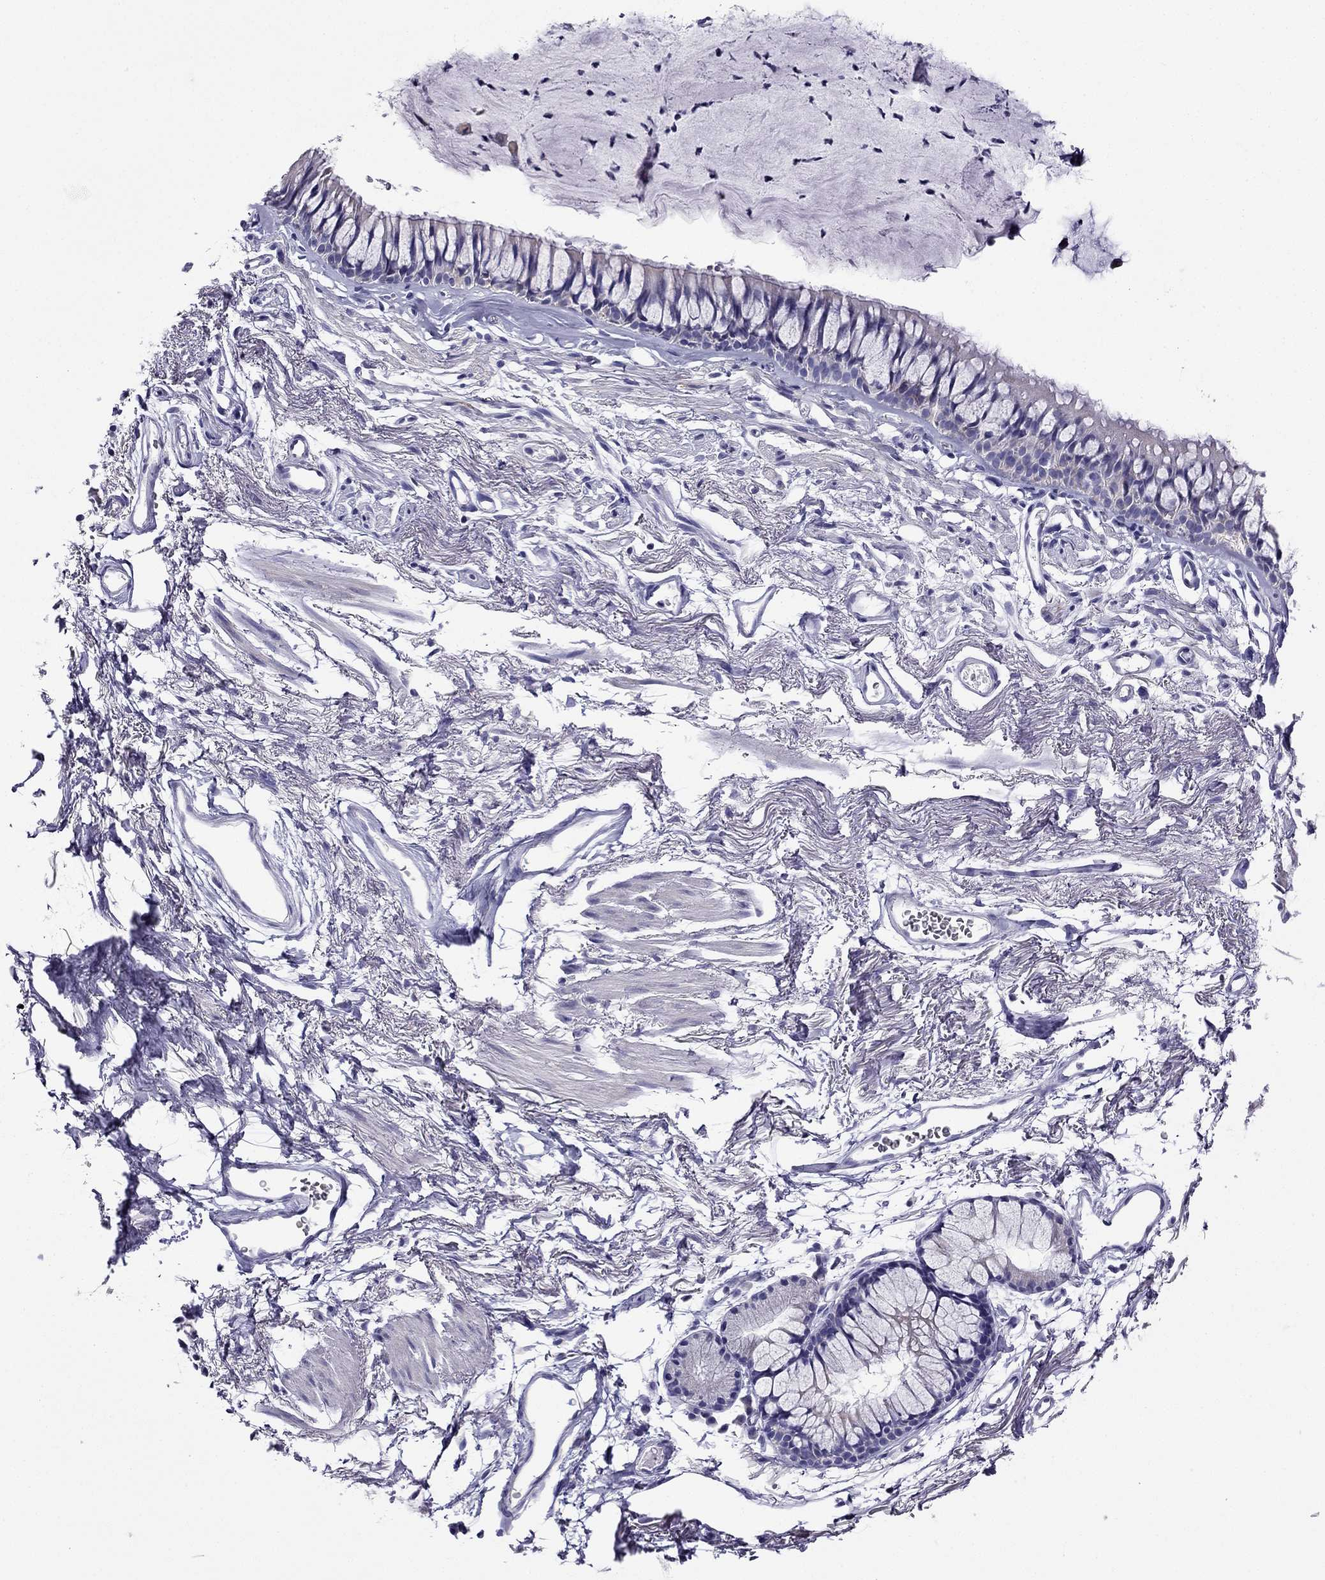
{"staining": {"intensity": "negative", "quantity": "none", "location": "none"}, "tissue": "adipose tissue", "cell_type": "Adipocytes", "image_type": "normal", "snomed": [{"axis": "morphology", "description": "Normal tissue, NOS"}, {"axis": "topography", "description": "Cartilage tissue"}, {"axis": "topography", "description": "Bronchus"}], "caption": "High power microscopy image of an immunohistochemistry micrograph of normal adipose tissue, revealing no significant staining in adipocytes.", "gene": "KIF5A", "patient": {"sex": "female", "age": 79}}